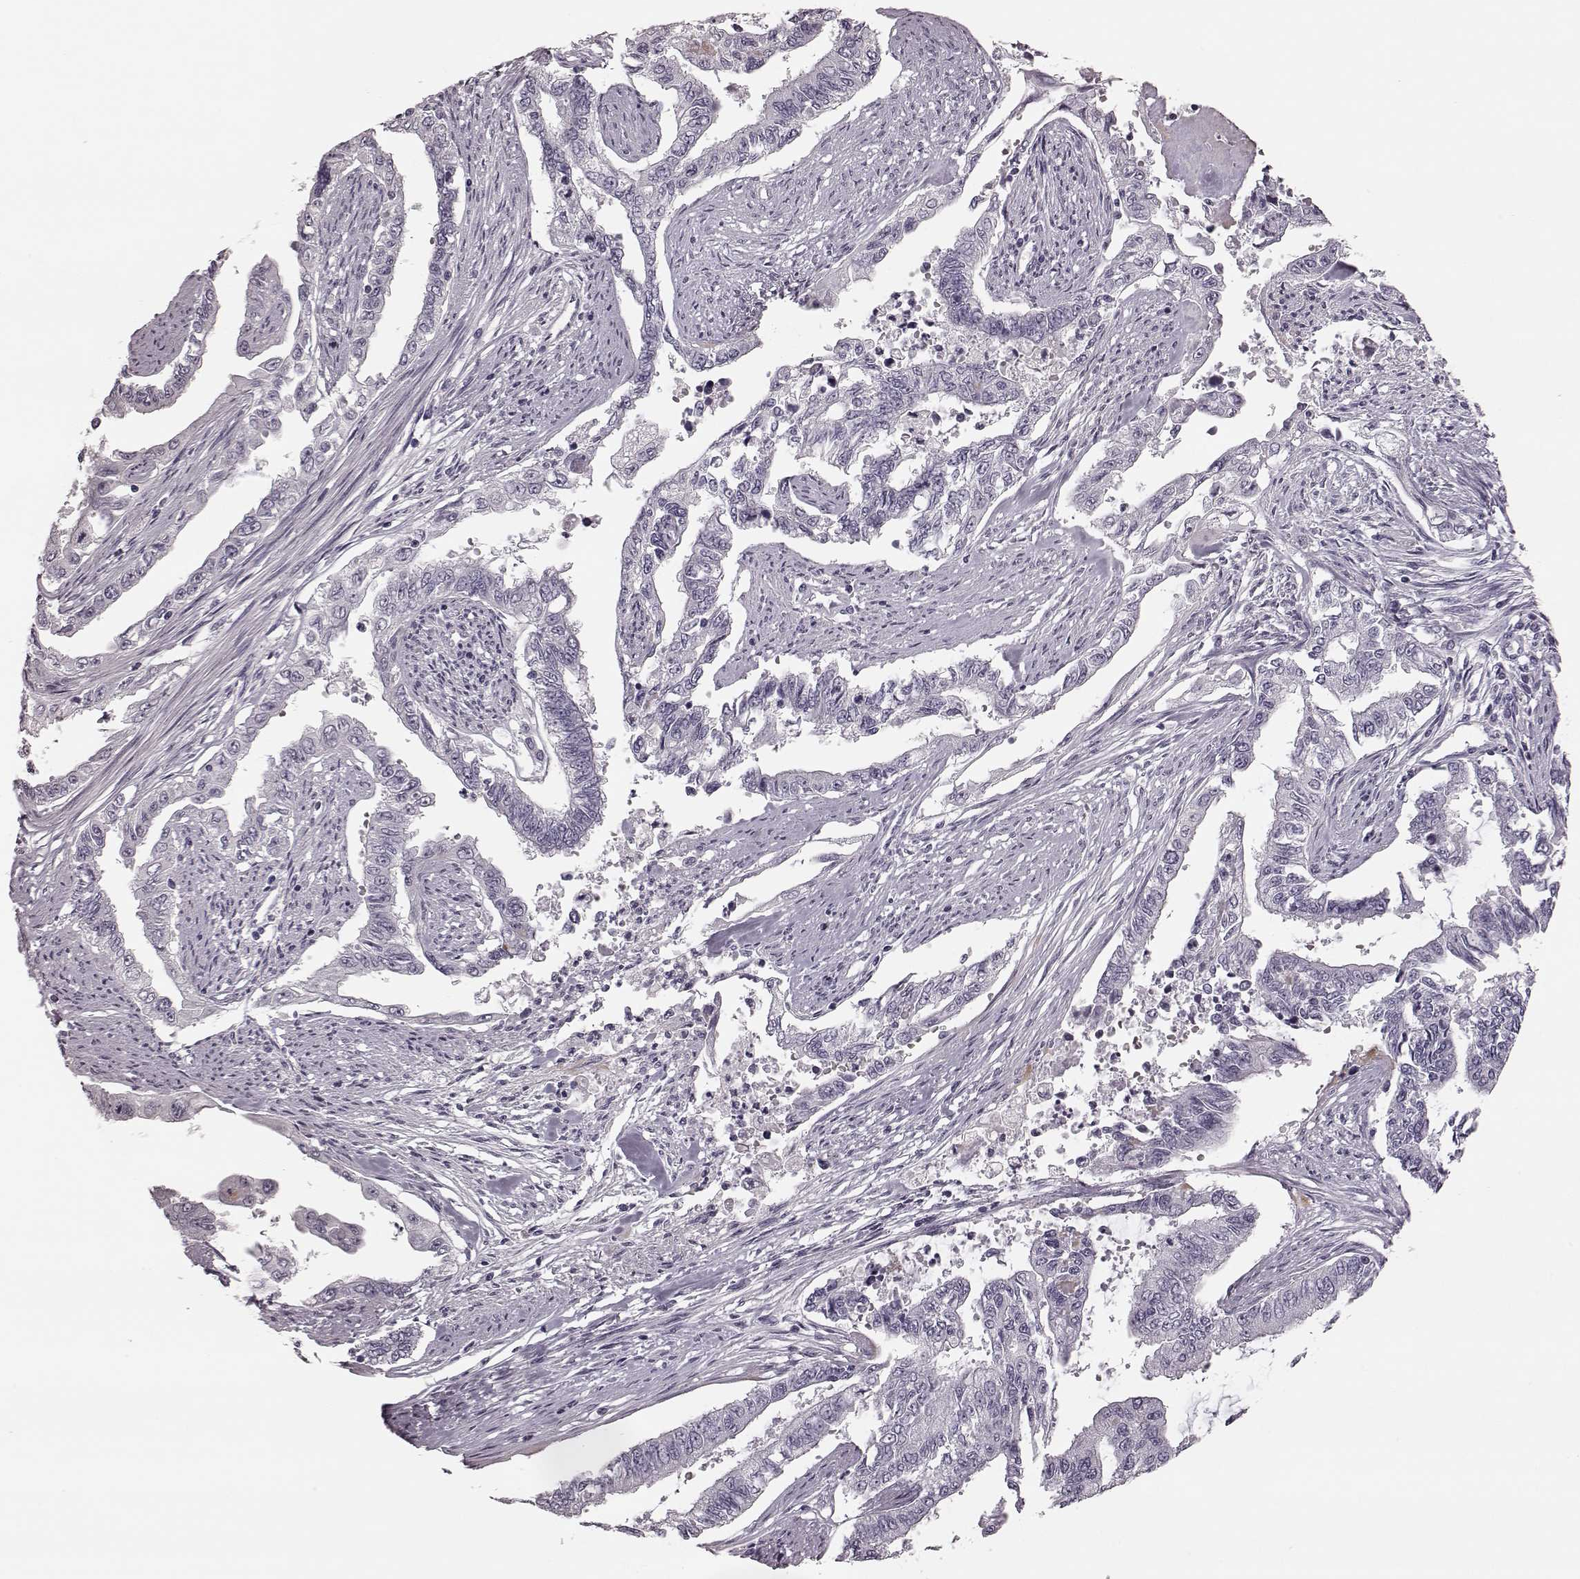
{"staining": {"intensity": "negative", "quantity": "none", "location": "none"}, "tissue": "endometrial cancer", "cell_type": "Tumor cells", "image_type": "cancer", "snomed": [{"axis": "morphology", "description": "Adenocarcinoma, NOS"}, {"axis": "topography", "description": "Uterus"}], "caption": "A photomicrograph of human endometrial adenocarcinoma is negative for staining in tumor cells. The staining was performed using DAB (3,3'-diaminobenzidine) to visualize the protein expression in brown, while the nuclei were stained in blue with hematoxylin (Magnification: 20x).", "gene": "ZNF433", "patient": {"sex": "female", "age": 59}}